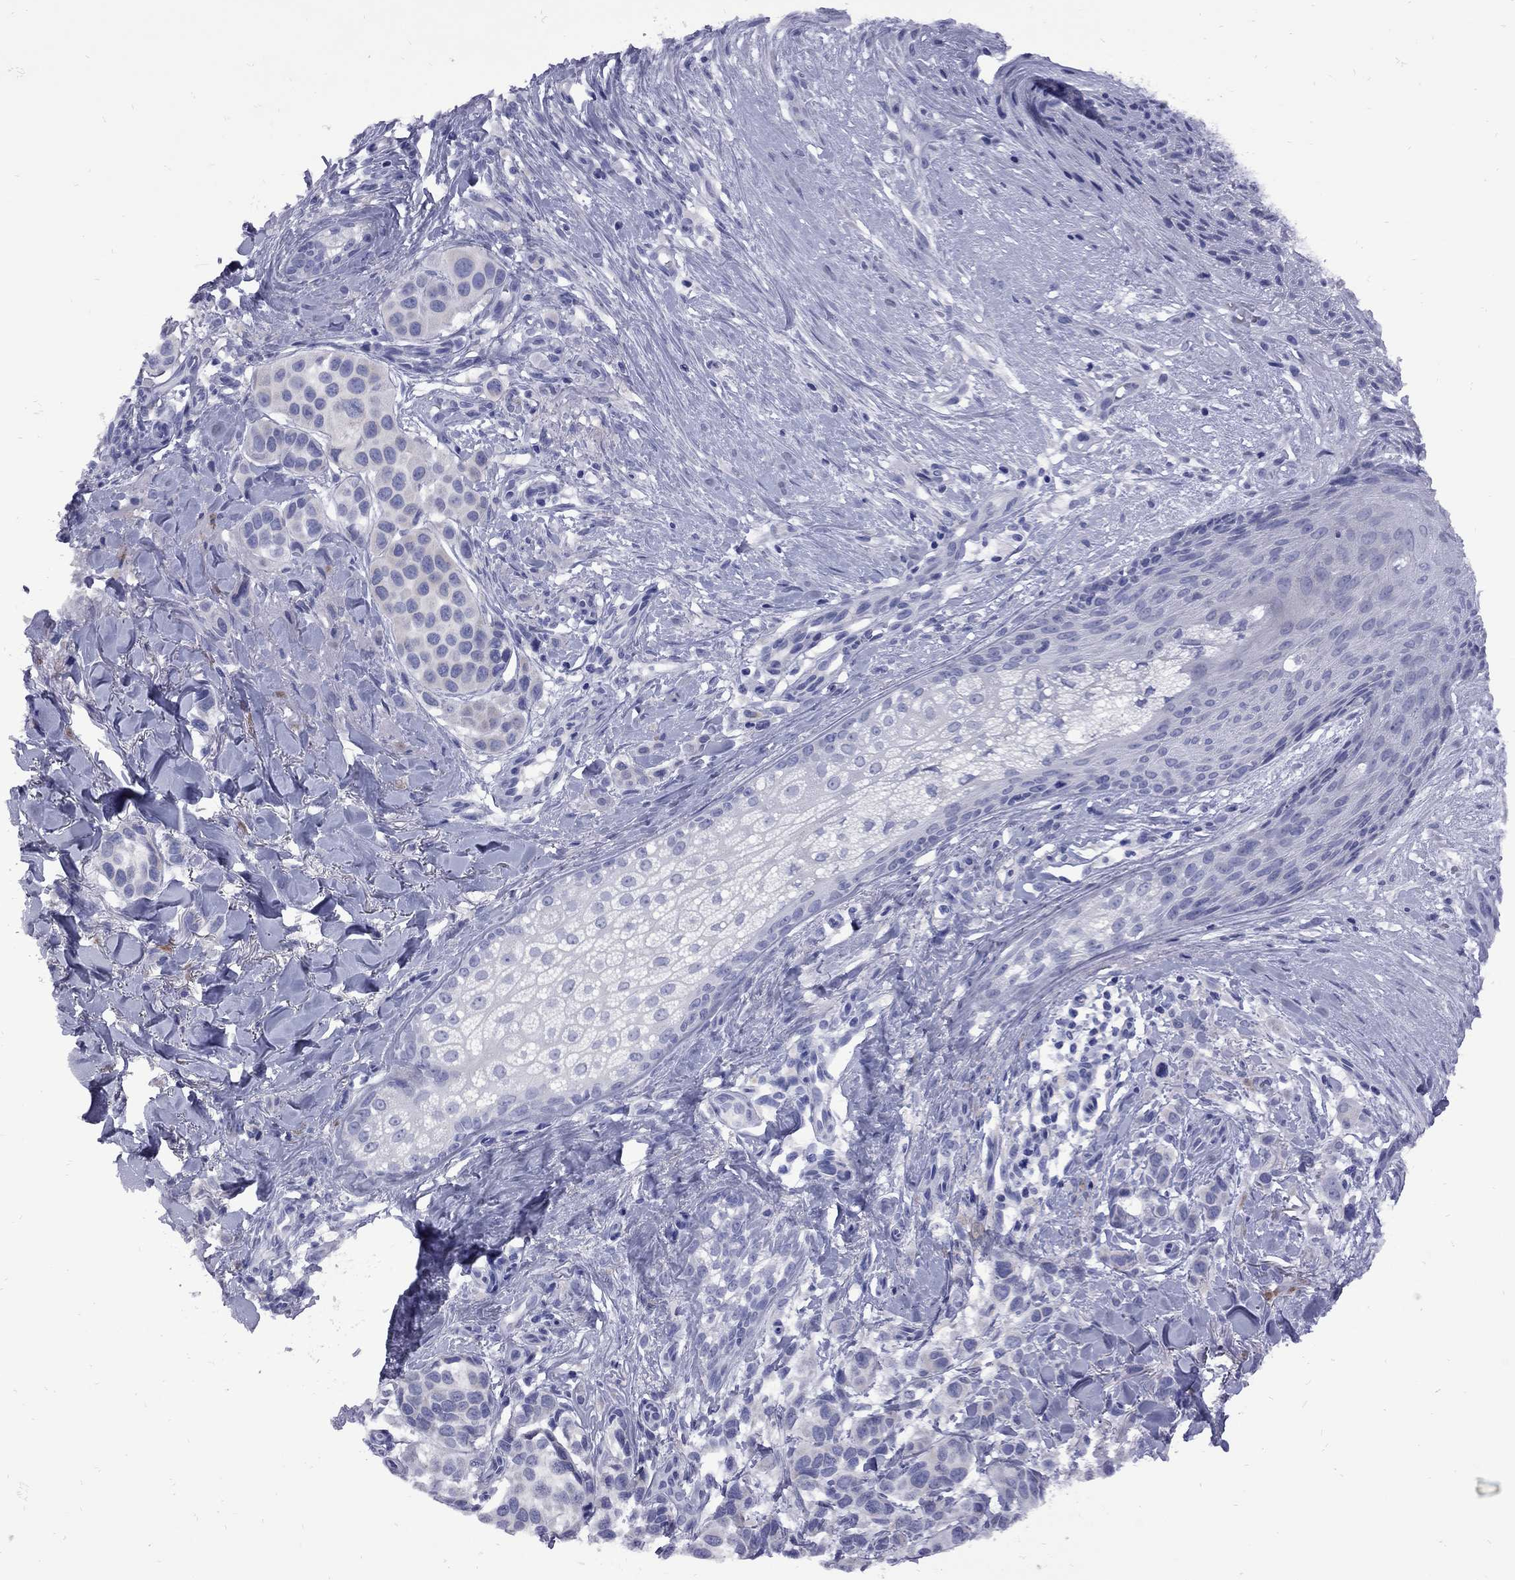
{"staining": {"intensity": "negative", "quantity": "none", "location": "none"}, "tissue": "melanoma", "cell_type": "Tumor cells", "image_type": "cancer", "snomed": [{"axis": "morphology", "description": "Malignant melanoma, NOS"}, {"axis": "topography", "description": "Skin"}], "caption": "This is an immunohistochemistry image of malignant melanoma. There is no expression in tumor cells.", "gene": "EPPIN", "patient": {"sex": "male", "age": 57}}